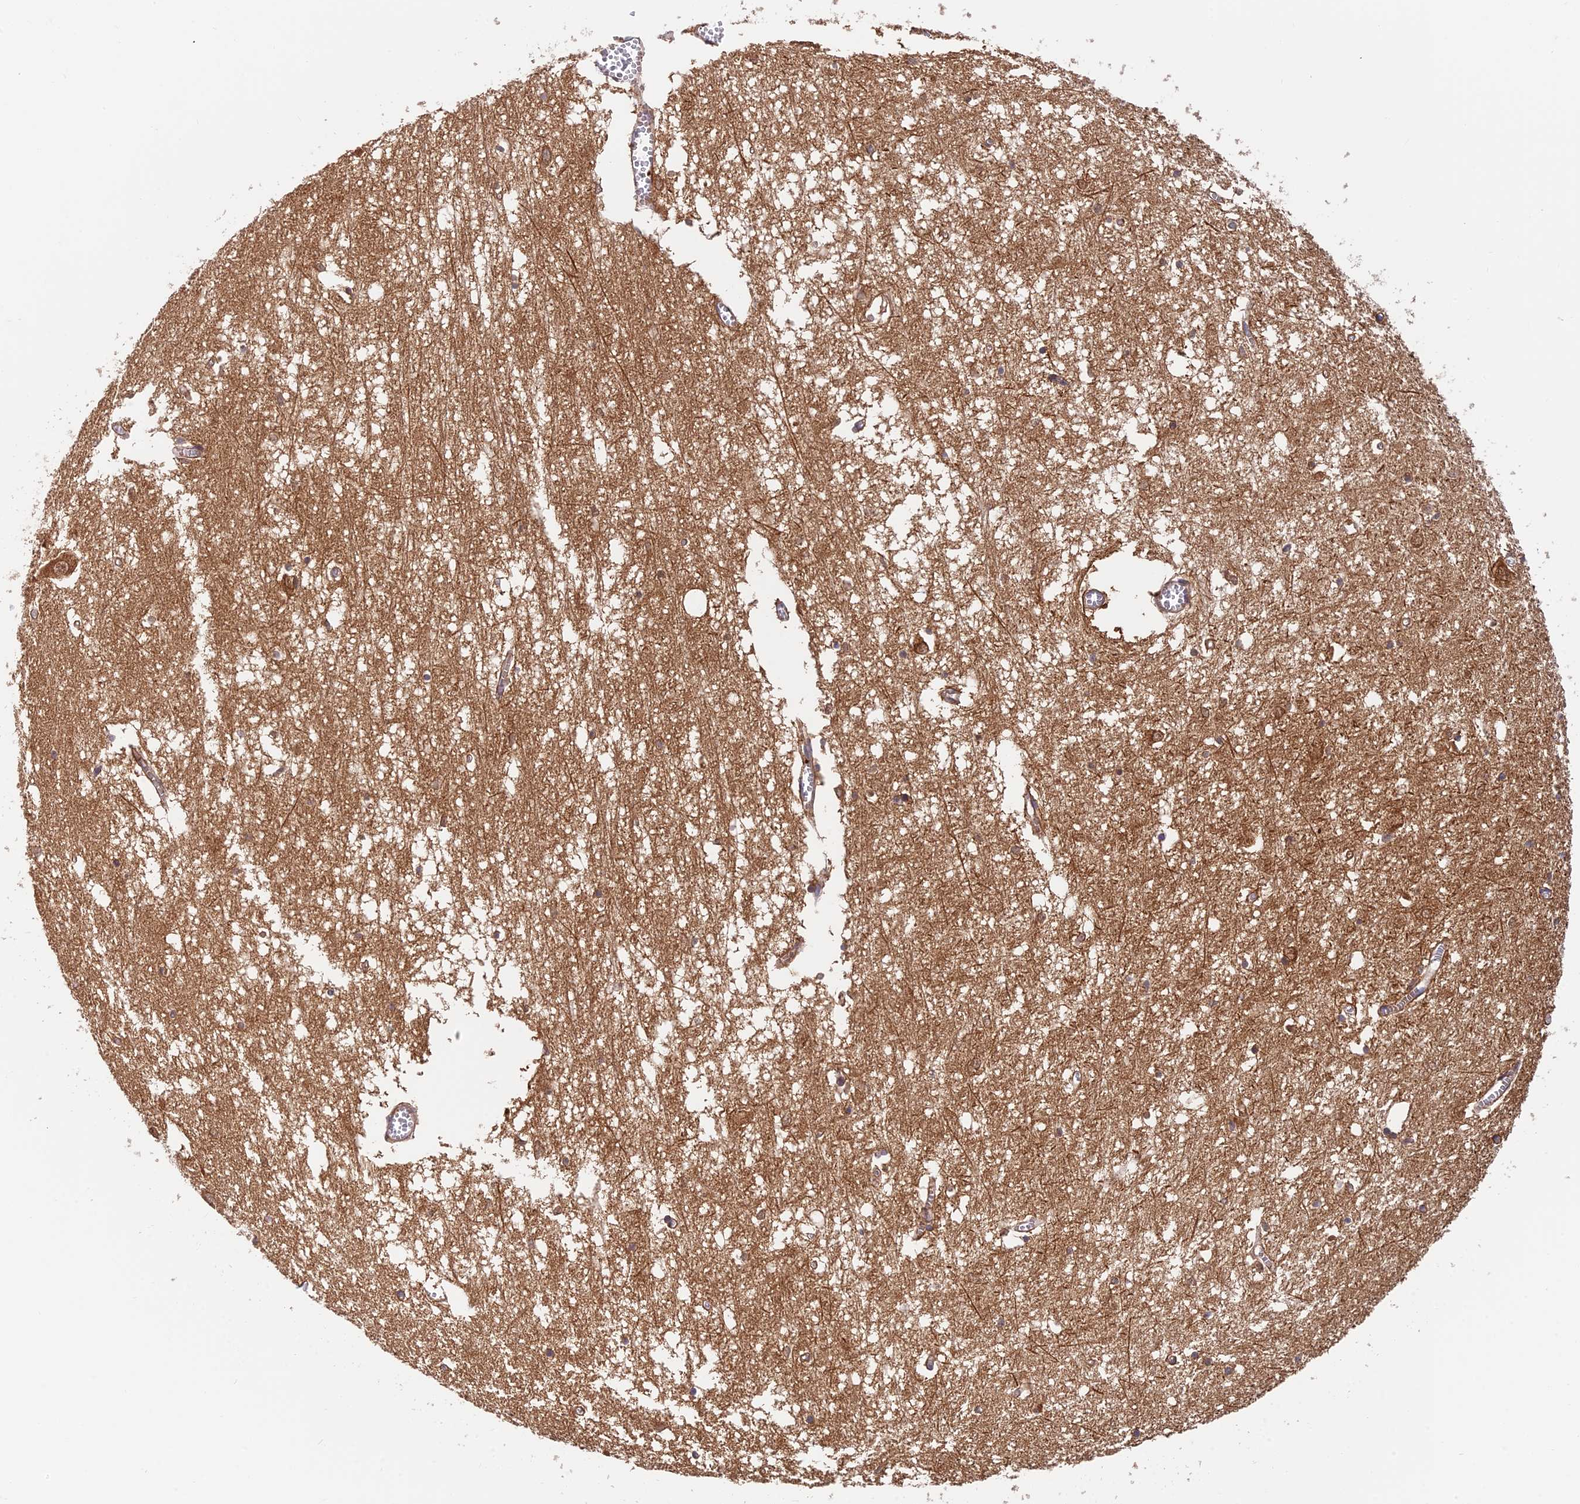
{"staining": {"intensity": "moderate", "quantity": "25%-75%", "location": "cytoplasmic/membranous,nuclear"}, "tissue": "hippocampus", "cell_type": "Glial cells", "image_type": "normal", "snomed": [{"axis": "morphology", "description": "Normal tissue, NOS"}, {"axis": "topography", "description": "Hippocampus"}], "caption": "A photomicrograph of human hippocampus stained for a protein demonstrates moderate cytoplasmic/membranous,nuclear brown staining in glial cells.", "gene": "IPO5", "patient": {"sex": "male", "age": 70}}